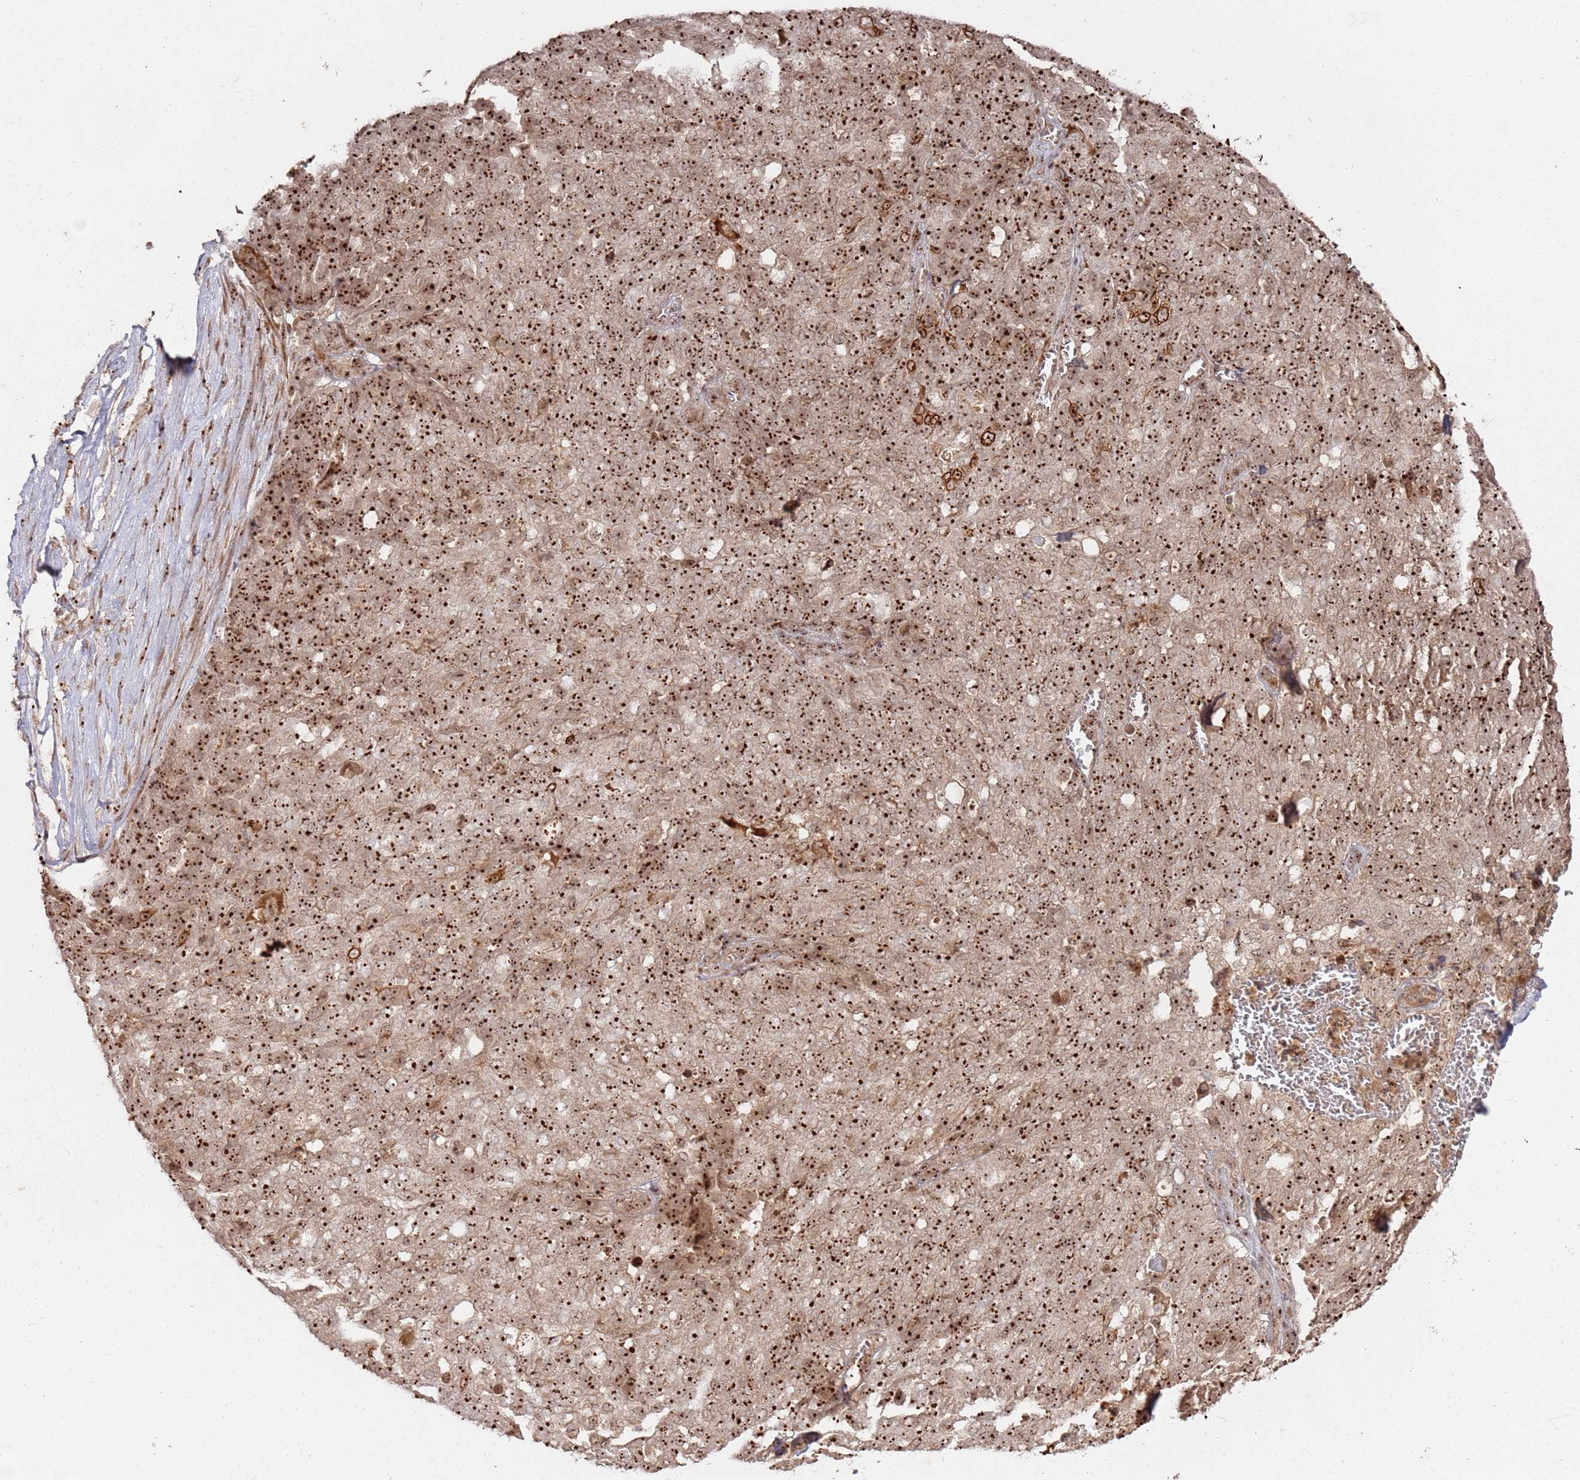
{"staining": {"intensity": "strong", "quantity": ">75%", "location": "nuclear"}, "tissue": "ovarian cancer", "cell_type": "Tumor cells", "image_type": "cancer", "snomed": [{"axis": "morphology", "description": "Cystadenocarcinoma, serous, NOS"}, {"axis": "topography", "description": "Soft tissue"}, {"axis": "topography", "description": "Ovary"}], "caption": "The immunohistochemical stain shows strong nuclear staining in tumor cells of ovarian cancer tissue.", "gene": "UTP11", "patient": {"sex": "female", "age": 57}}